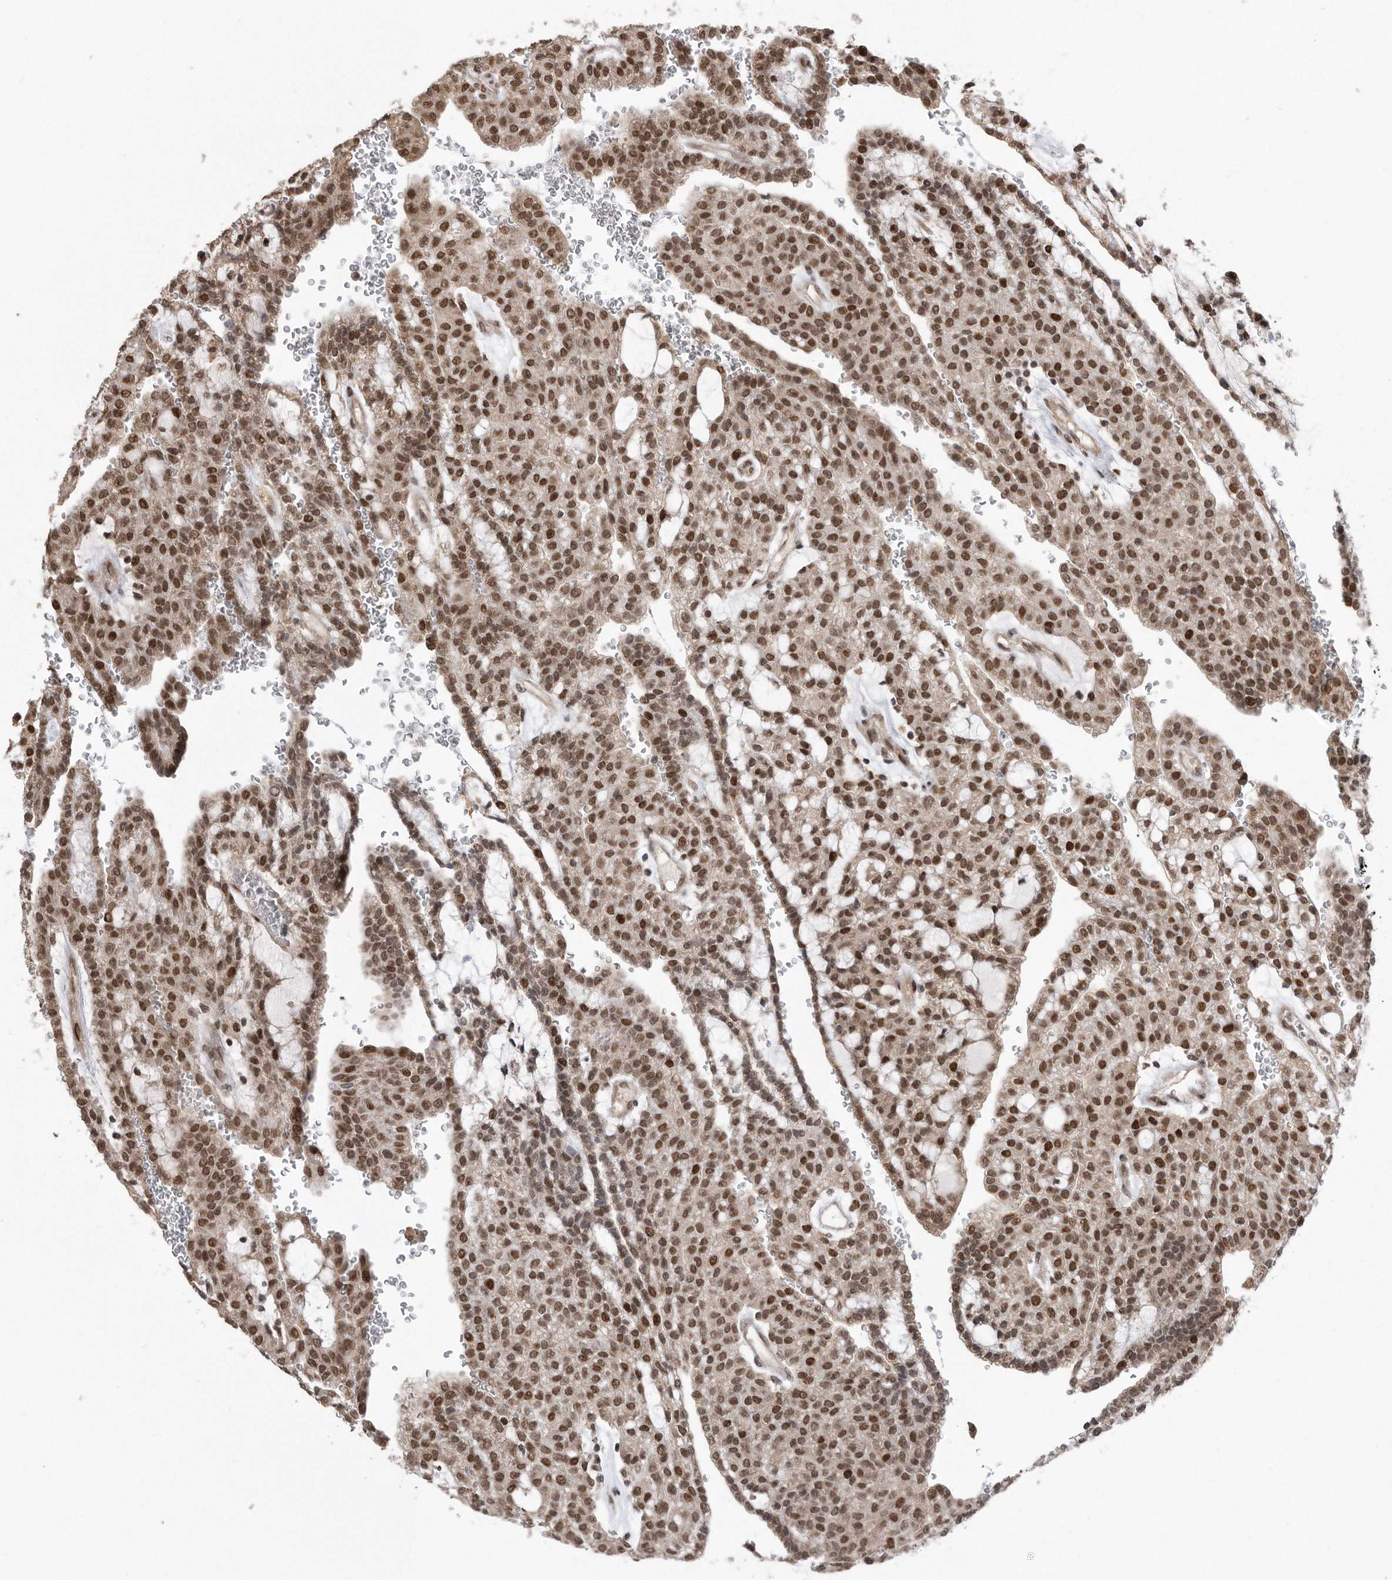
{"staining": {"intensity": "strong", "quantity": ">75%", "location": "nuclear"}, "tissue": "renal cancer", "cell_type": "Tumor cells", "image_type": "cancer", "snomed": [{"axis": "morphology", "description": "Adenocarcinoma, NOS"}, {"axis": "topography", "description": "Kidney"}], "caption": "There is high levels of strong nuclear staining in tumor cells of renal cancer, as demonstrated by immunohistochemical staining (brown color).", "gene": "TDRD3", "patient": {"sex": "male", "age": 63}}